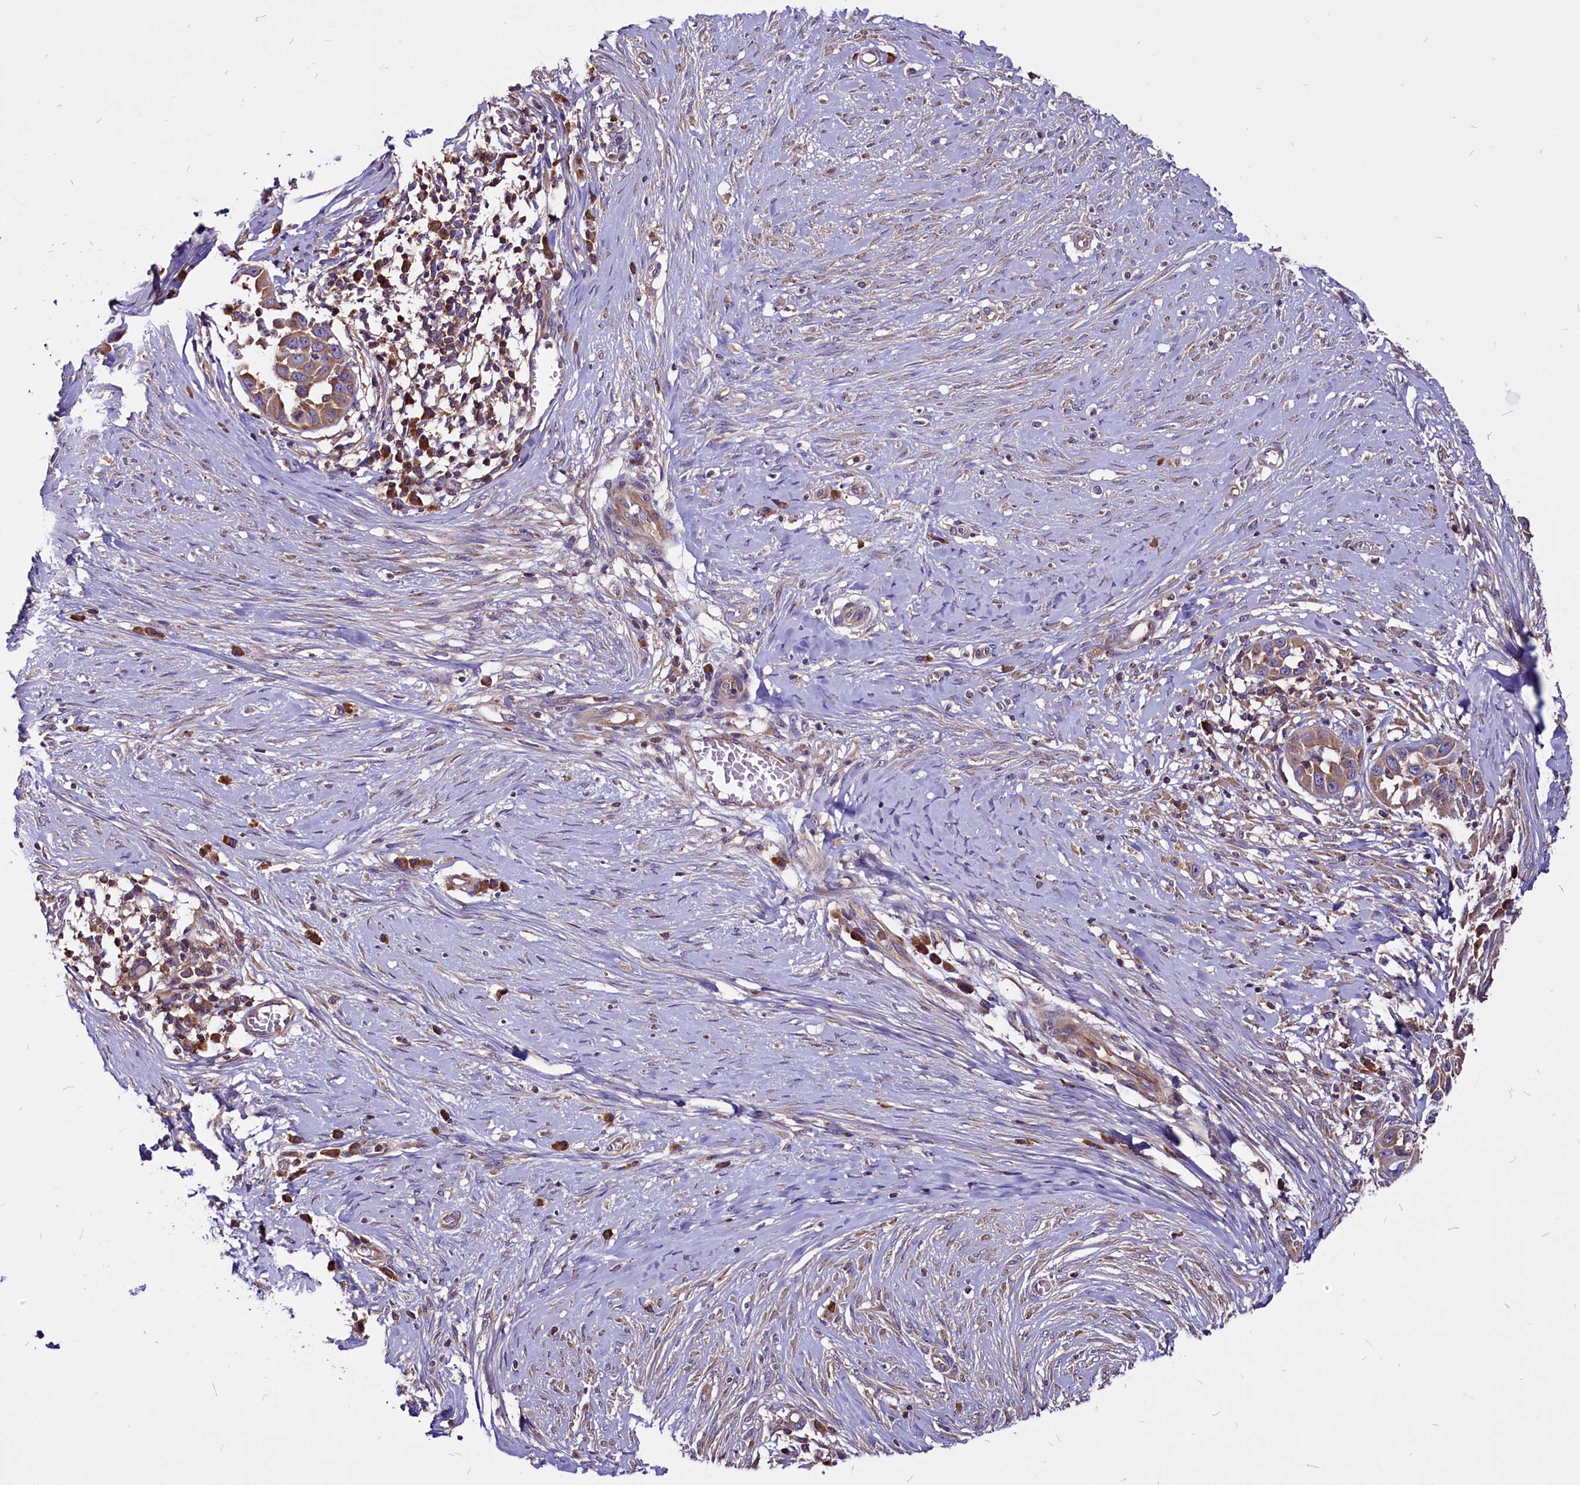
{"staining": {"intensity": "moderate", "quantity": "<25%", "location": "cytoplasmic/membranous"}, "tissue": "skin cancer", "cell_type": "Tumor cells", "image_type": "cancer", "snomed": [{"axis": "morphology", "description": "Squamous cell carcinoma, NOS"}, {"axis": "topography", "description": "Skin"}], "caption": "The micrograph reveals immunohistochemical staining of skin cancer. There is moderate cytoplasmic/membranous expression is appreciated in about <25% of tumor cells.", "gene": "EIF3G", "patient": {"sex": "female", "age": 44}}